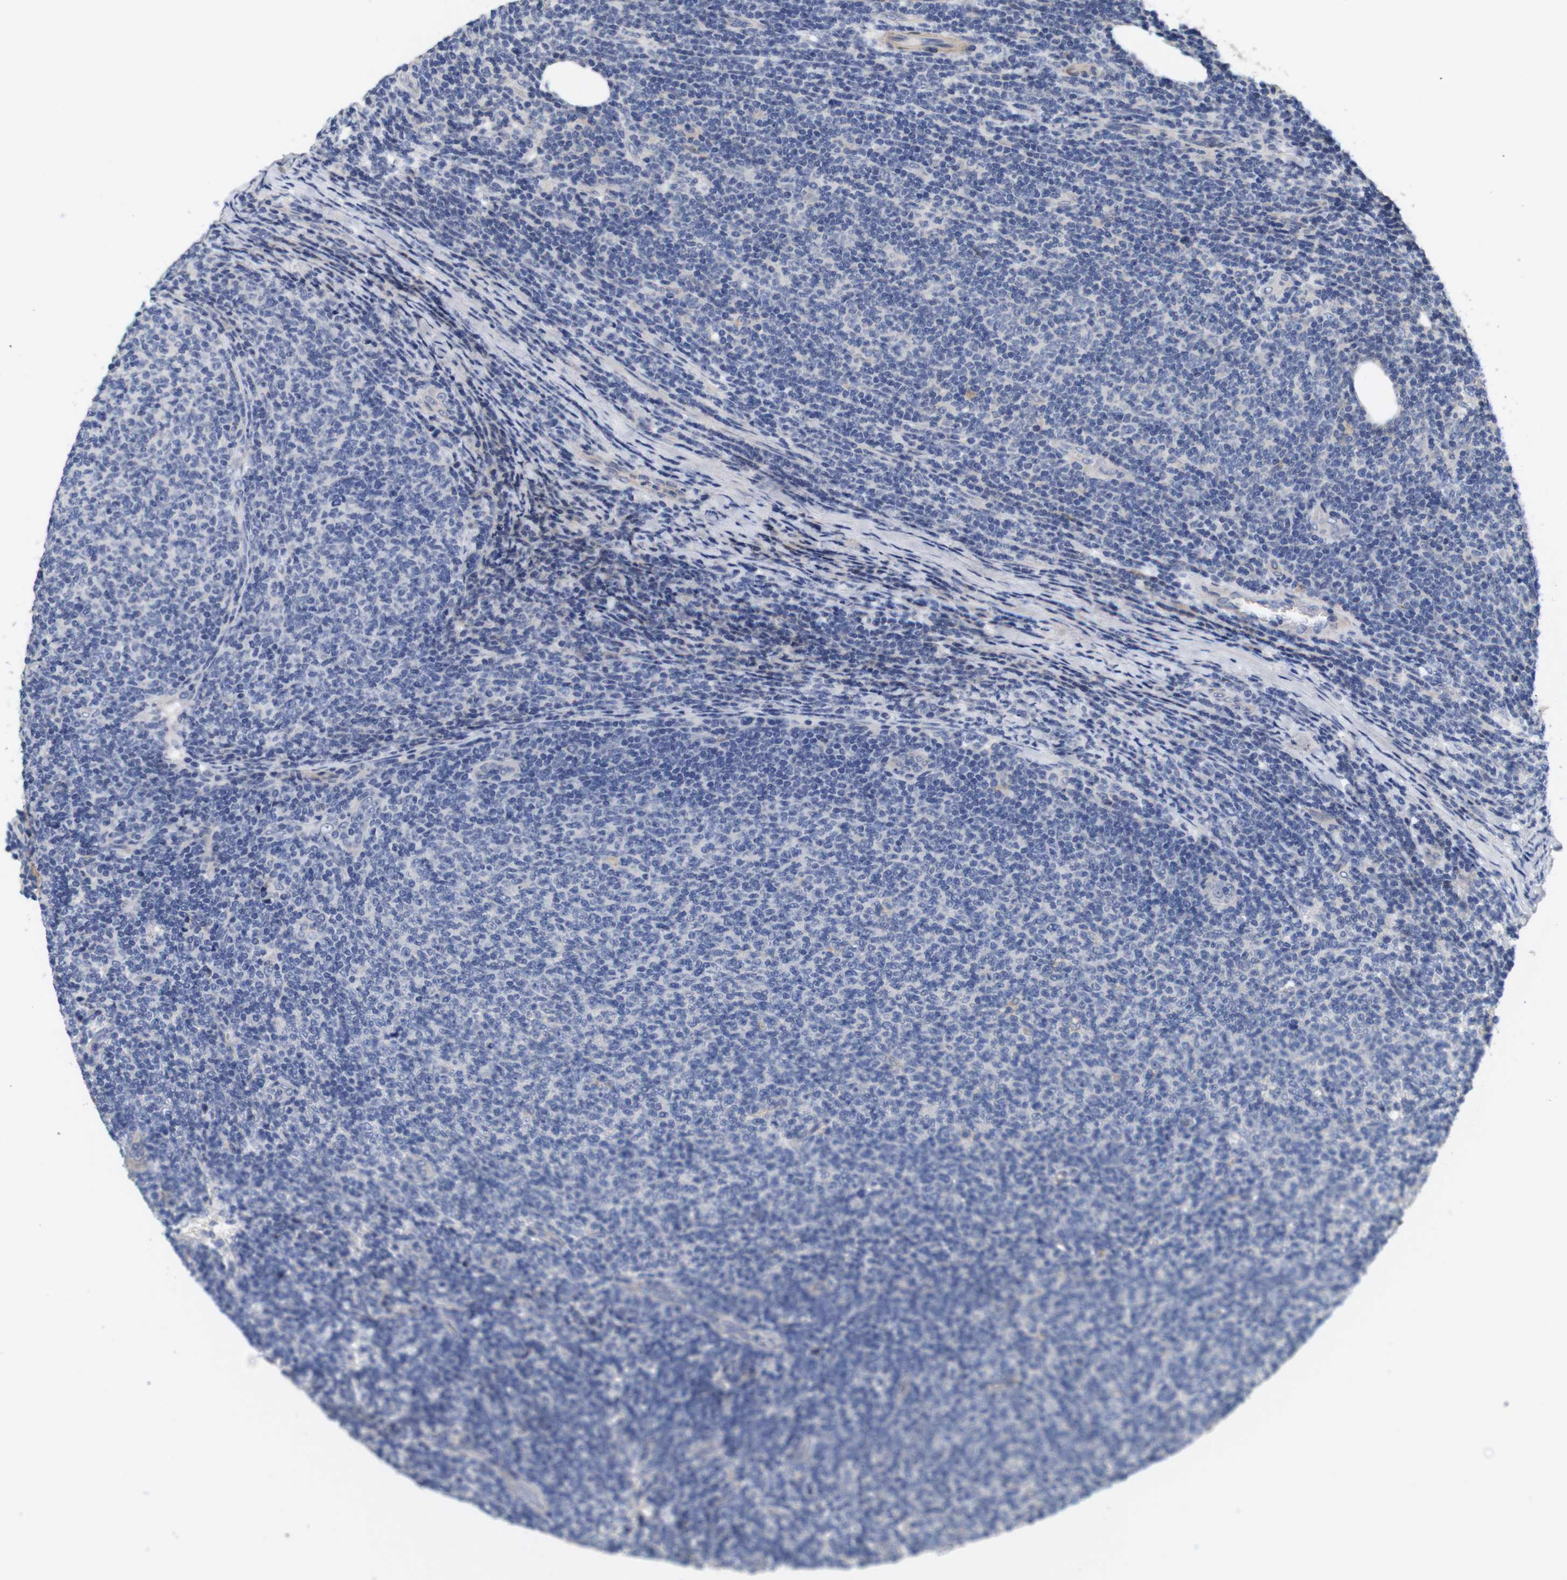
{"staining": {"intensity": "negative", "quantity": "none", "location": "none"}, "tissue": "lymphoma", "cell_type": "Tumor cells", "image_type": "cancer", "snomed": [{"axis": "morphology", "description": "Malignant lymphoma, non-Hodgkin's type, Low grade"}, {"axis": "topography", "description": "Lymph node"}], "caption": "Human lymphoma stained for a protein using IHC shows no positivity in tumor cells.", "gene": "SPRY3", "patient": {"sex": "male", "age": 66}}